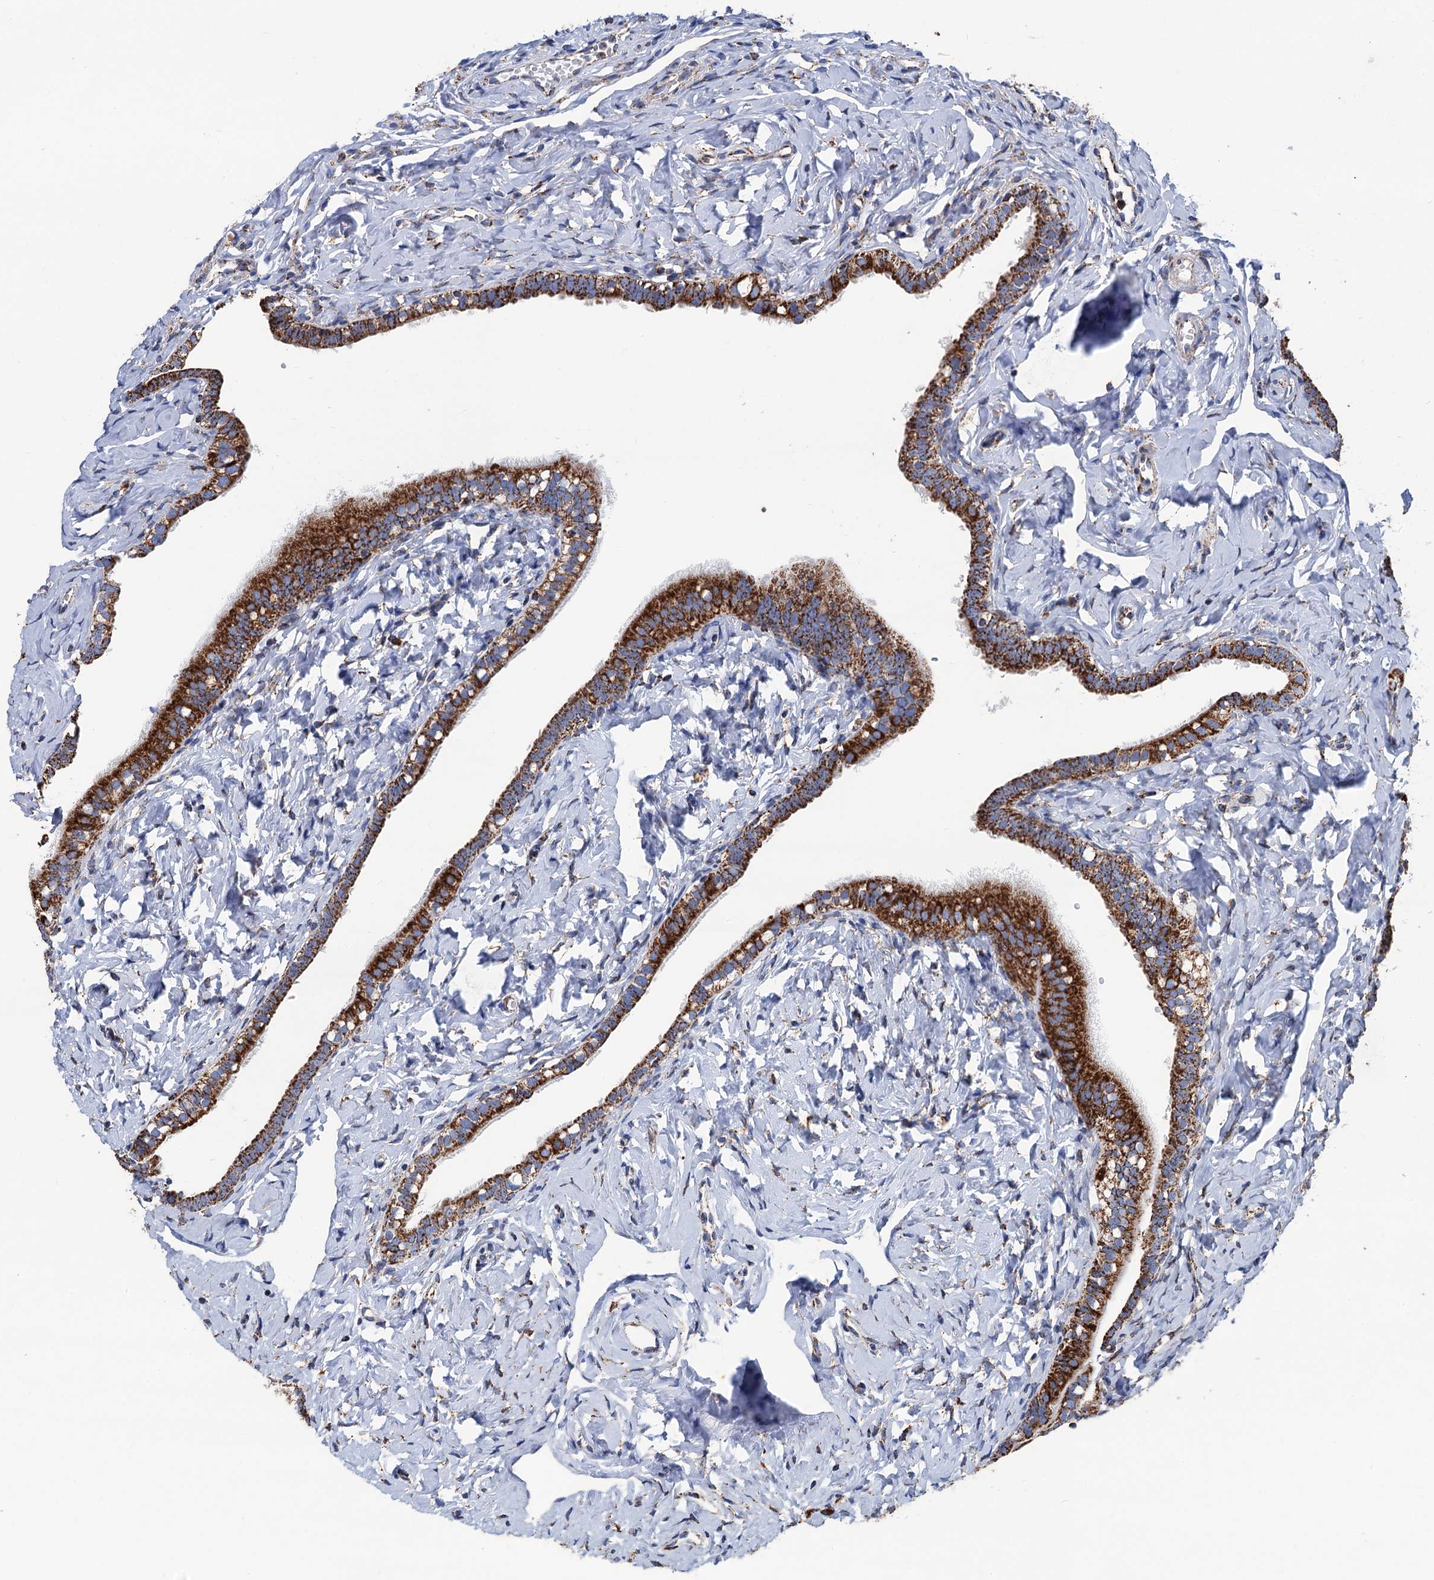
{"staining": {"intensity": "strong", "quantity": ">75%", "location": "cytoplasmic/membranous"}, "tissue": "fallopian tube", "cell_type": "Glandular cells", "image_type": "normal", "snomed": [{"axis": "morphology", "description": "Normal tissue, NOS"}, {"axis": "topography", "description": "Fallopian tube"}], "caption": "This is an image of immunohistochemistry staining of unremarkable fallopian tube, which shows strong expression in the cytoplasmic/membranous of glandular cells.", "gene": "IVD", "patient": {"sex": "female", "age": 66}}